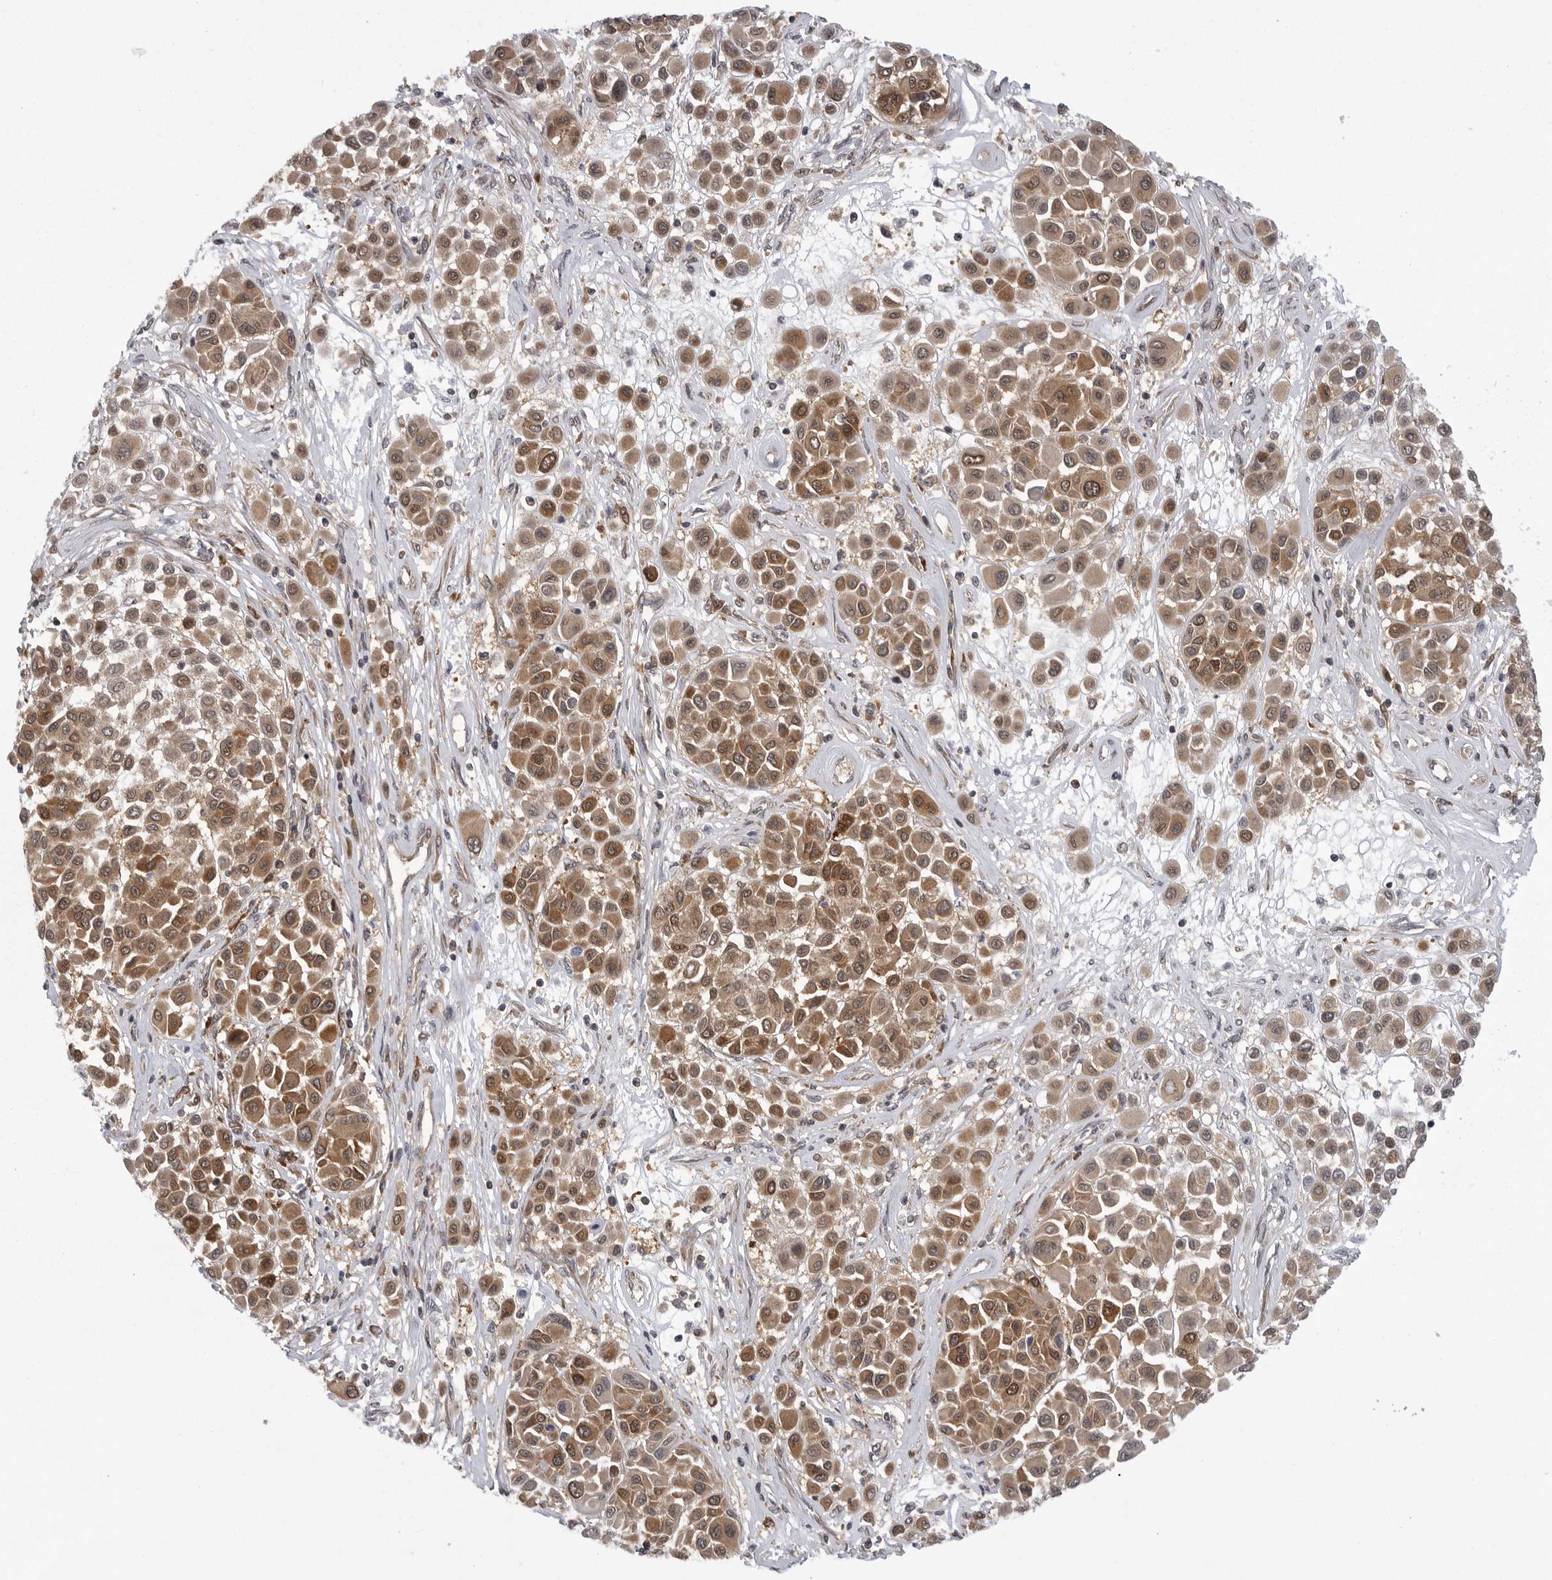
{"staining": {"intensity": "moderate", "quantity": ">75%", "location": "cytoplasmic/membranous,nuclear"}, "tissue": "melanoma", "cell_type": "Tumor cells", "image_type": "cancer", "snomed": [{"axis": "morphology", "description": "Malignant melanoma, Metastatic site"}, {"axis": "topography", "description": "Soft tissue"}], "caption": "IHC (DAB (3,3'-diaminobenzidine)) staining of human melanoma demonstrates moderate cytoplasmic/membranous and nuclear protein positivity in approximately >75% of tumor cells.", "gene": "CACYBP", "patient": {"sex": "male", "age": 41}}